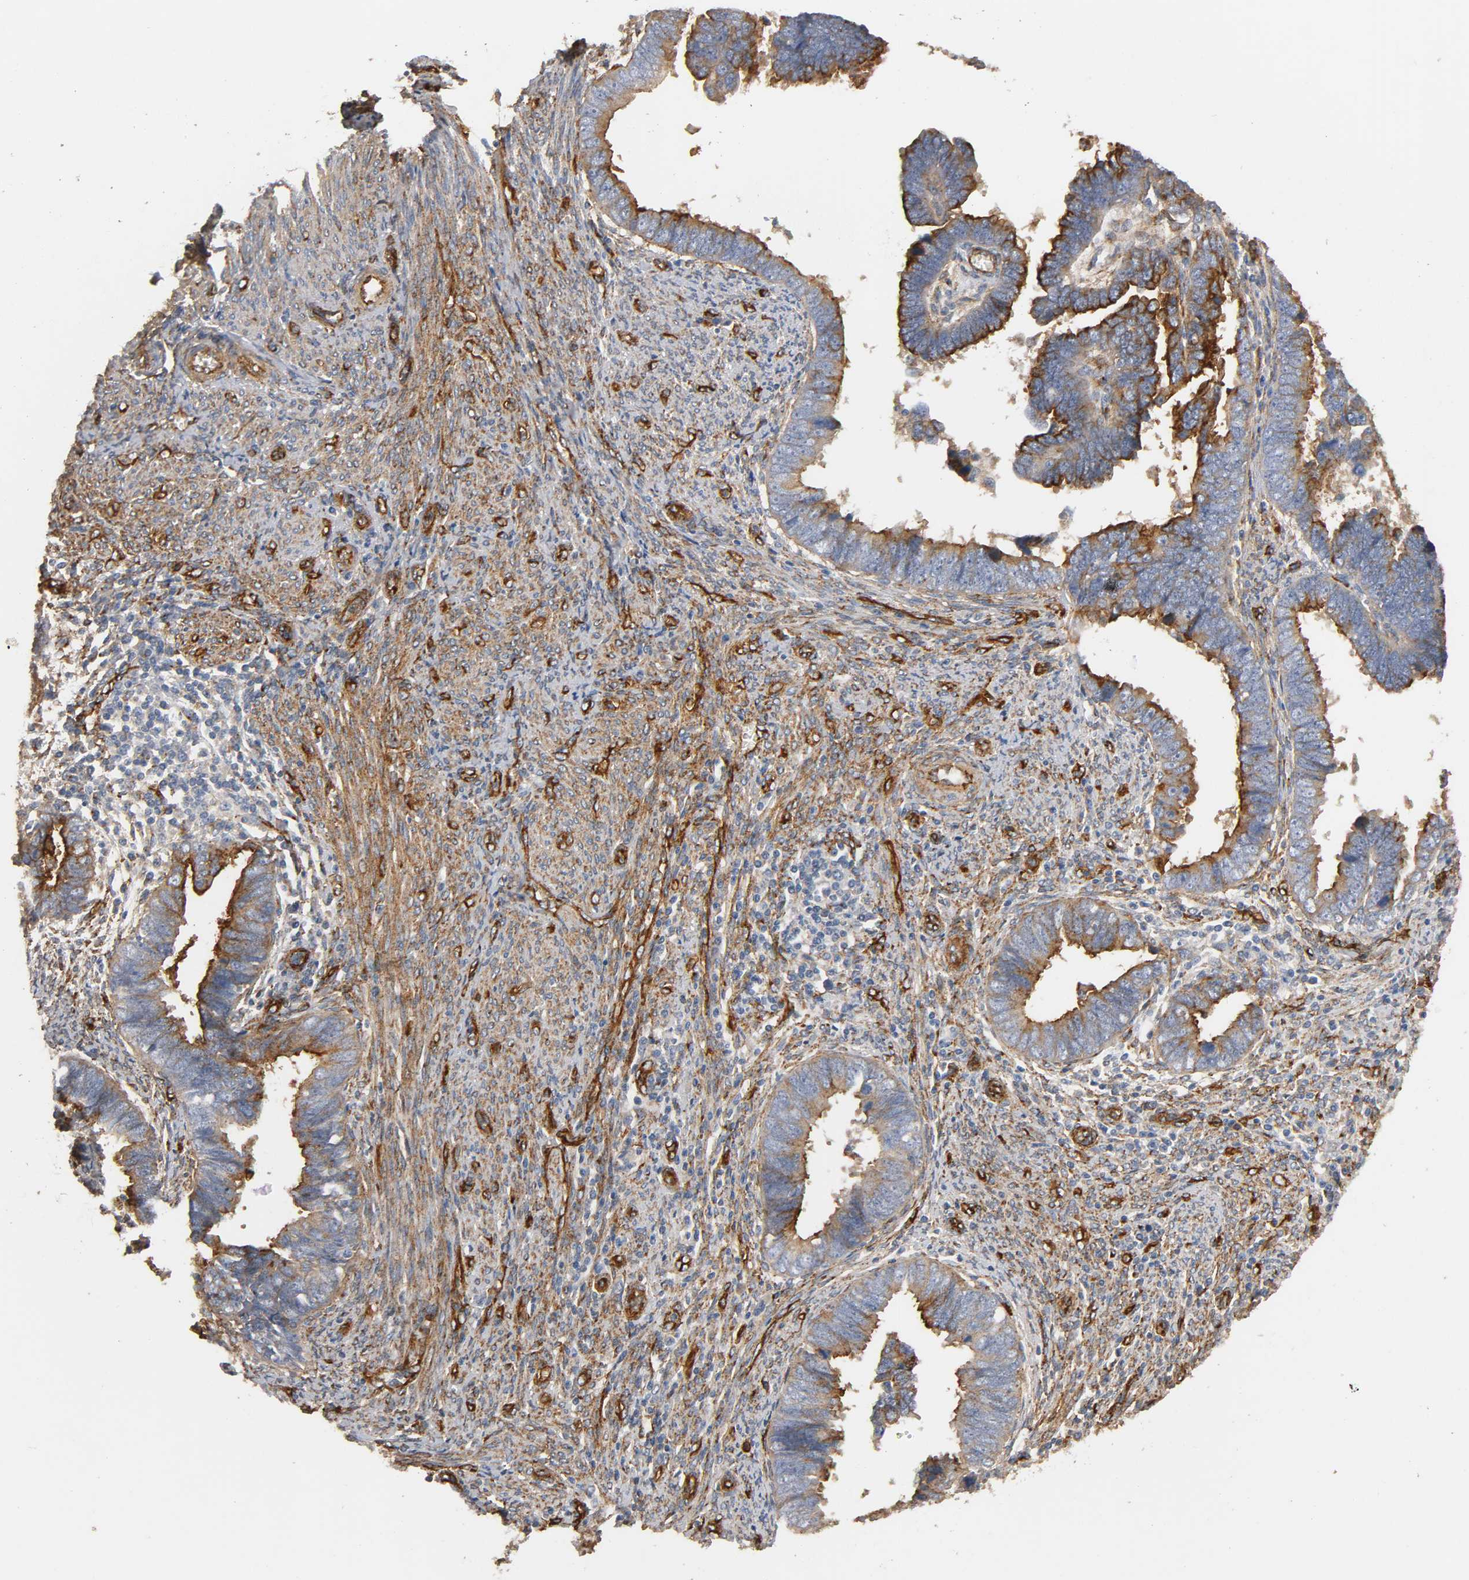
{"staining": {"intensity": "strong", "quantity": "25%-75%", "location": "cytoplasmic/membranous"}, "tissue": "endometrial cancer", "cell_type": "Tumor cells", "image_type": "cancer", "snomed": [{"axis": "morphology", "description": "Adenocarcinoma, NOS"}, {"axis": "topography", "description": "Endometrium"}], "caption": "Brown immunohistochemical staining in endometrial cancer reveals strong cytoplasmic/membranous positivity in approximately 25%-75% of tumor cells.", "gene": "IFITM3", "patient": {"sex": "female", "age": 75}}